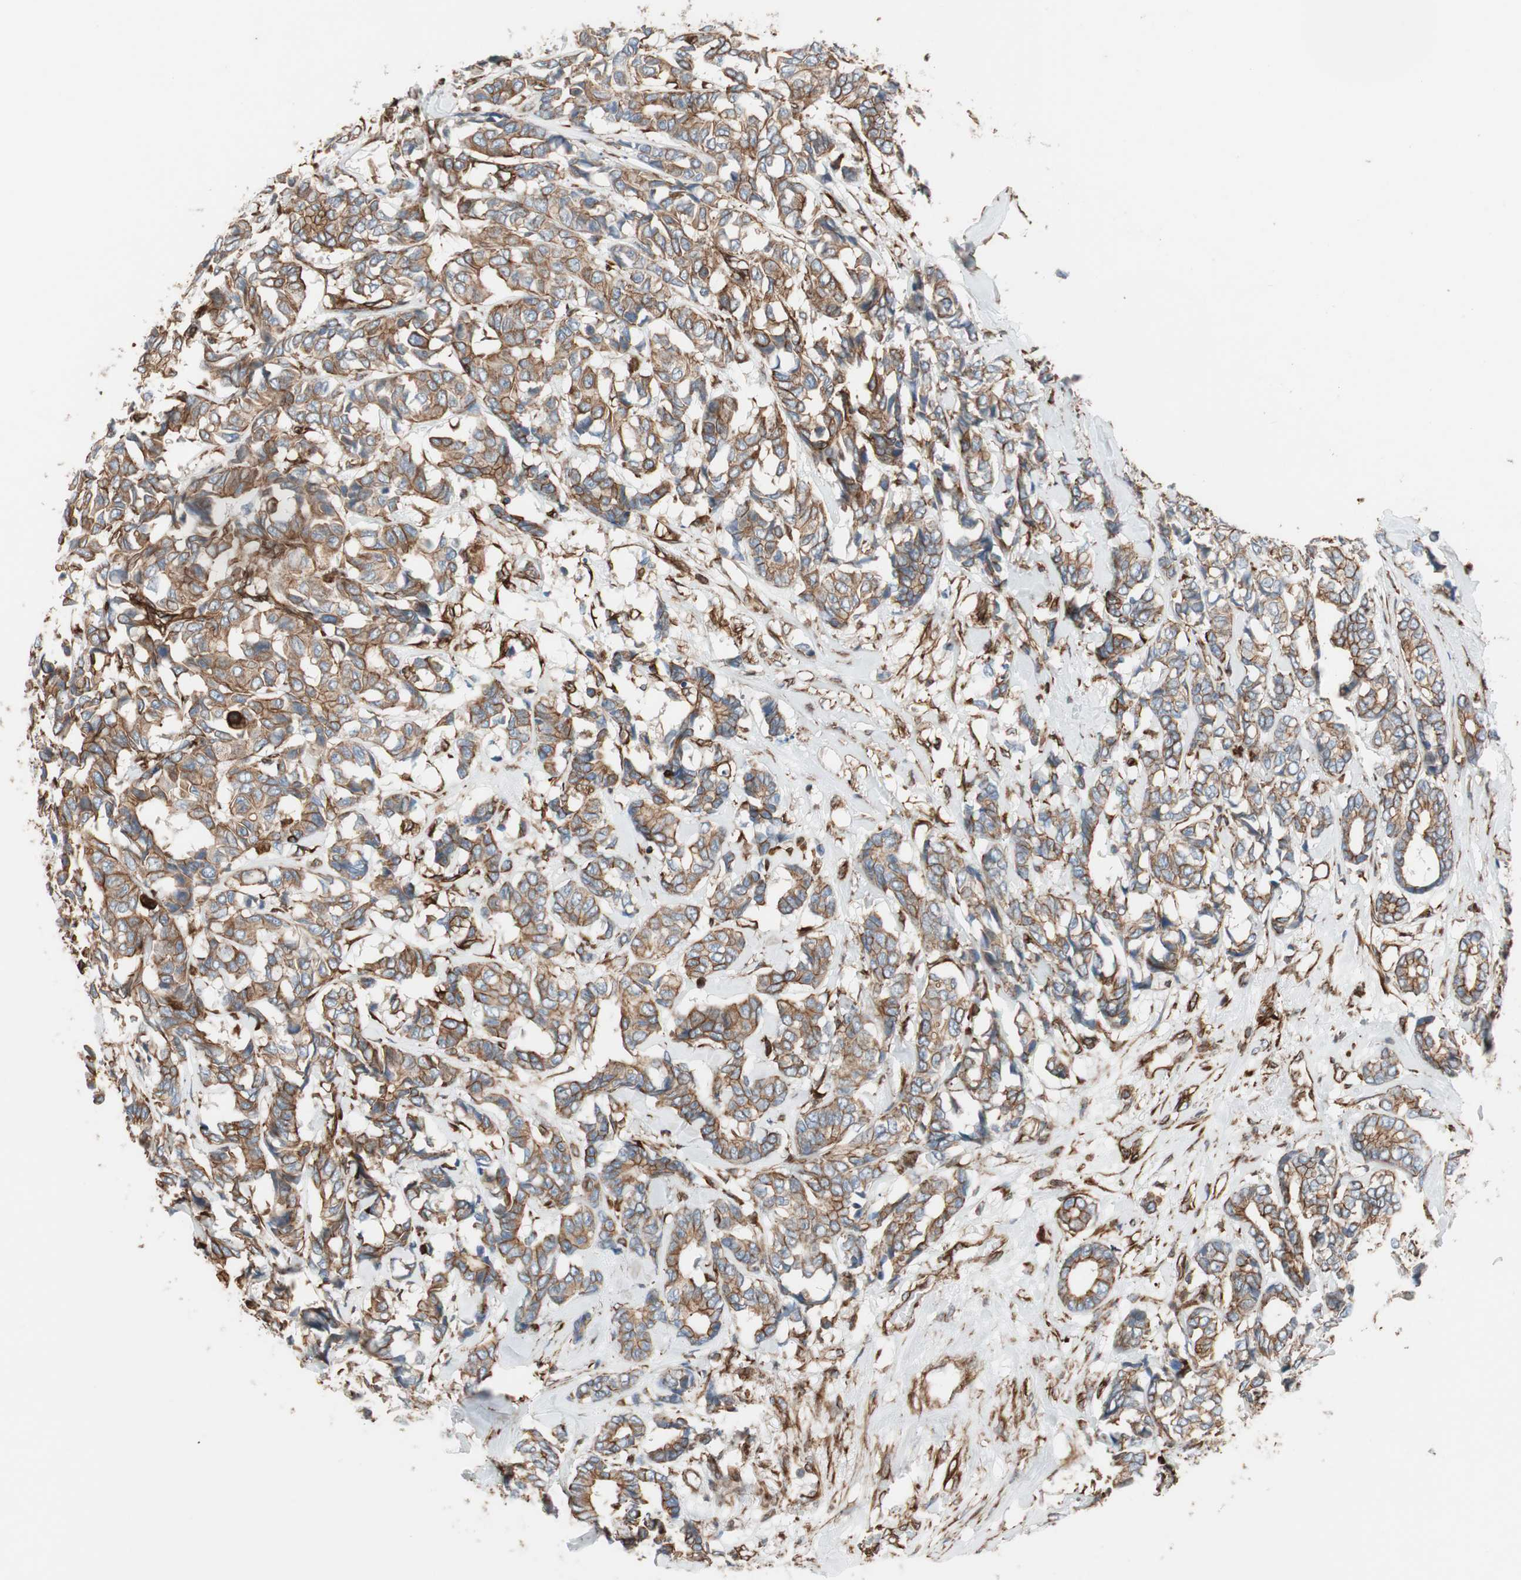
{"staining": {"intensity": "moderate", "quantity": ">75%", "location": "cytoplasmic/membranous"}, "tissue": "breast cancer", "cell_type": "Tumor cells", "image_type": "cancer", "snomed": [{"axis": "morphology", "description": "Duct carcinoma"}, {"axis": "topography", "description": "Breast"}], "caption": "Human intraductal carcinoma (breast) stained with a protein marker demonstrates moderate staining in tumor cells.", "gene": "TCTA", "patient": {"sex": "female", "age": 87}}